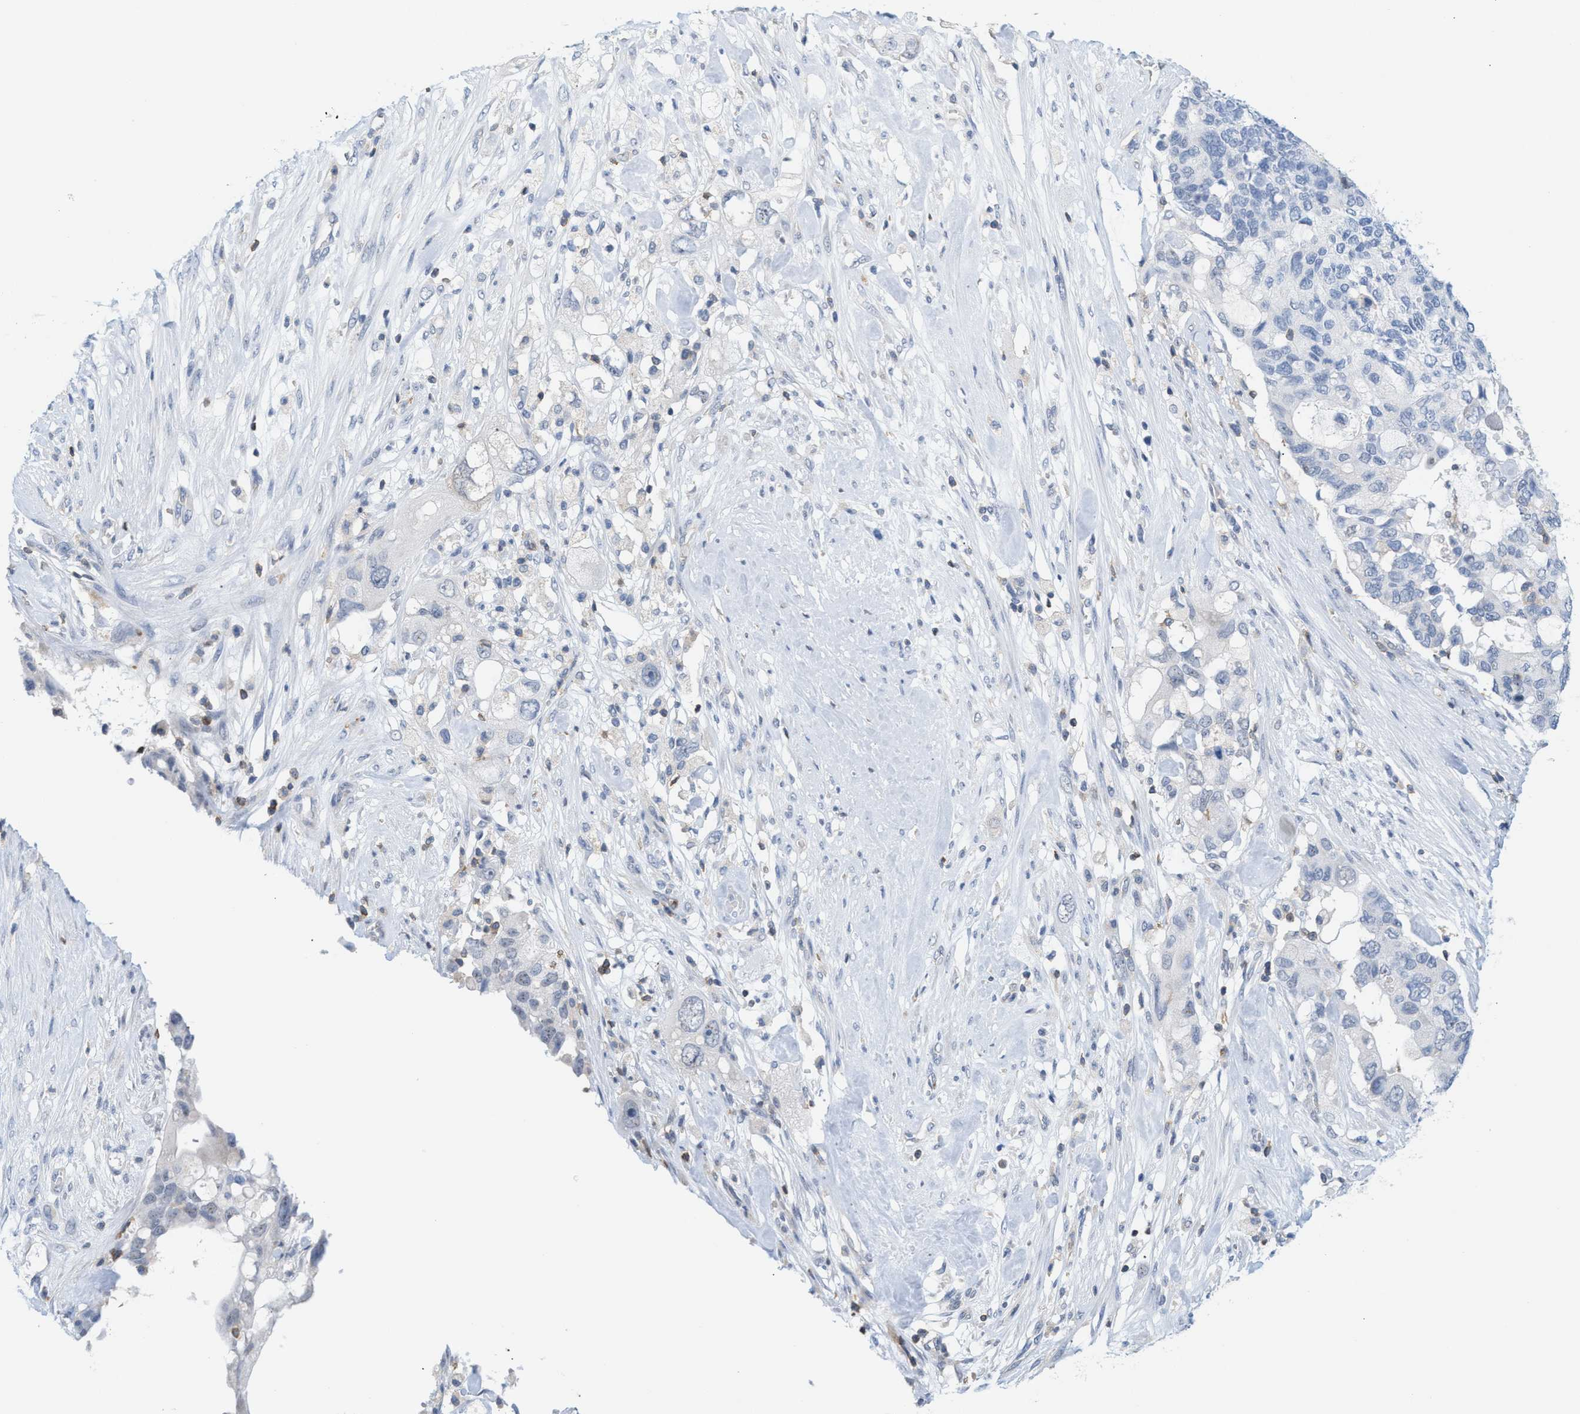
{"staining": {"intensity": "negative", "quantity": "none", "location": "none"}, "tissue": "pancreatic cancer", "cell_type": "Tumor cells", "image_type": "cancer", "snomed": [{"axis": "morphology", "description": "Adenocarcinoma, NOS"}, {"axis": "topography", "description": "Pancreas"}], "caption": "IHC of adenocarcinoma (pancreatic) displays no staining in tumor cells.", "gene": "IL16", "patient": {"sex": "female", "age": 56}}